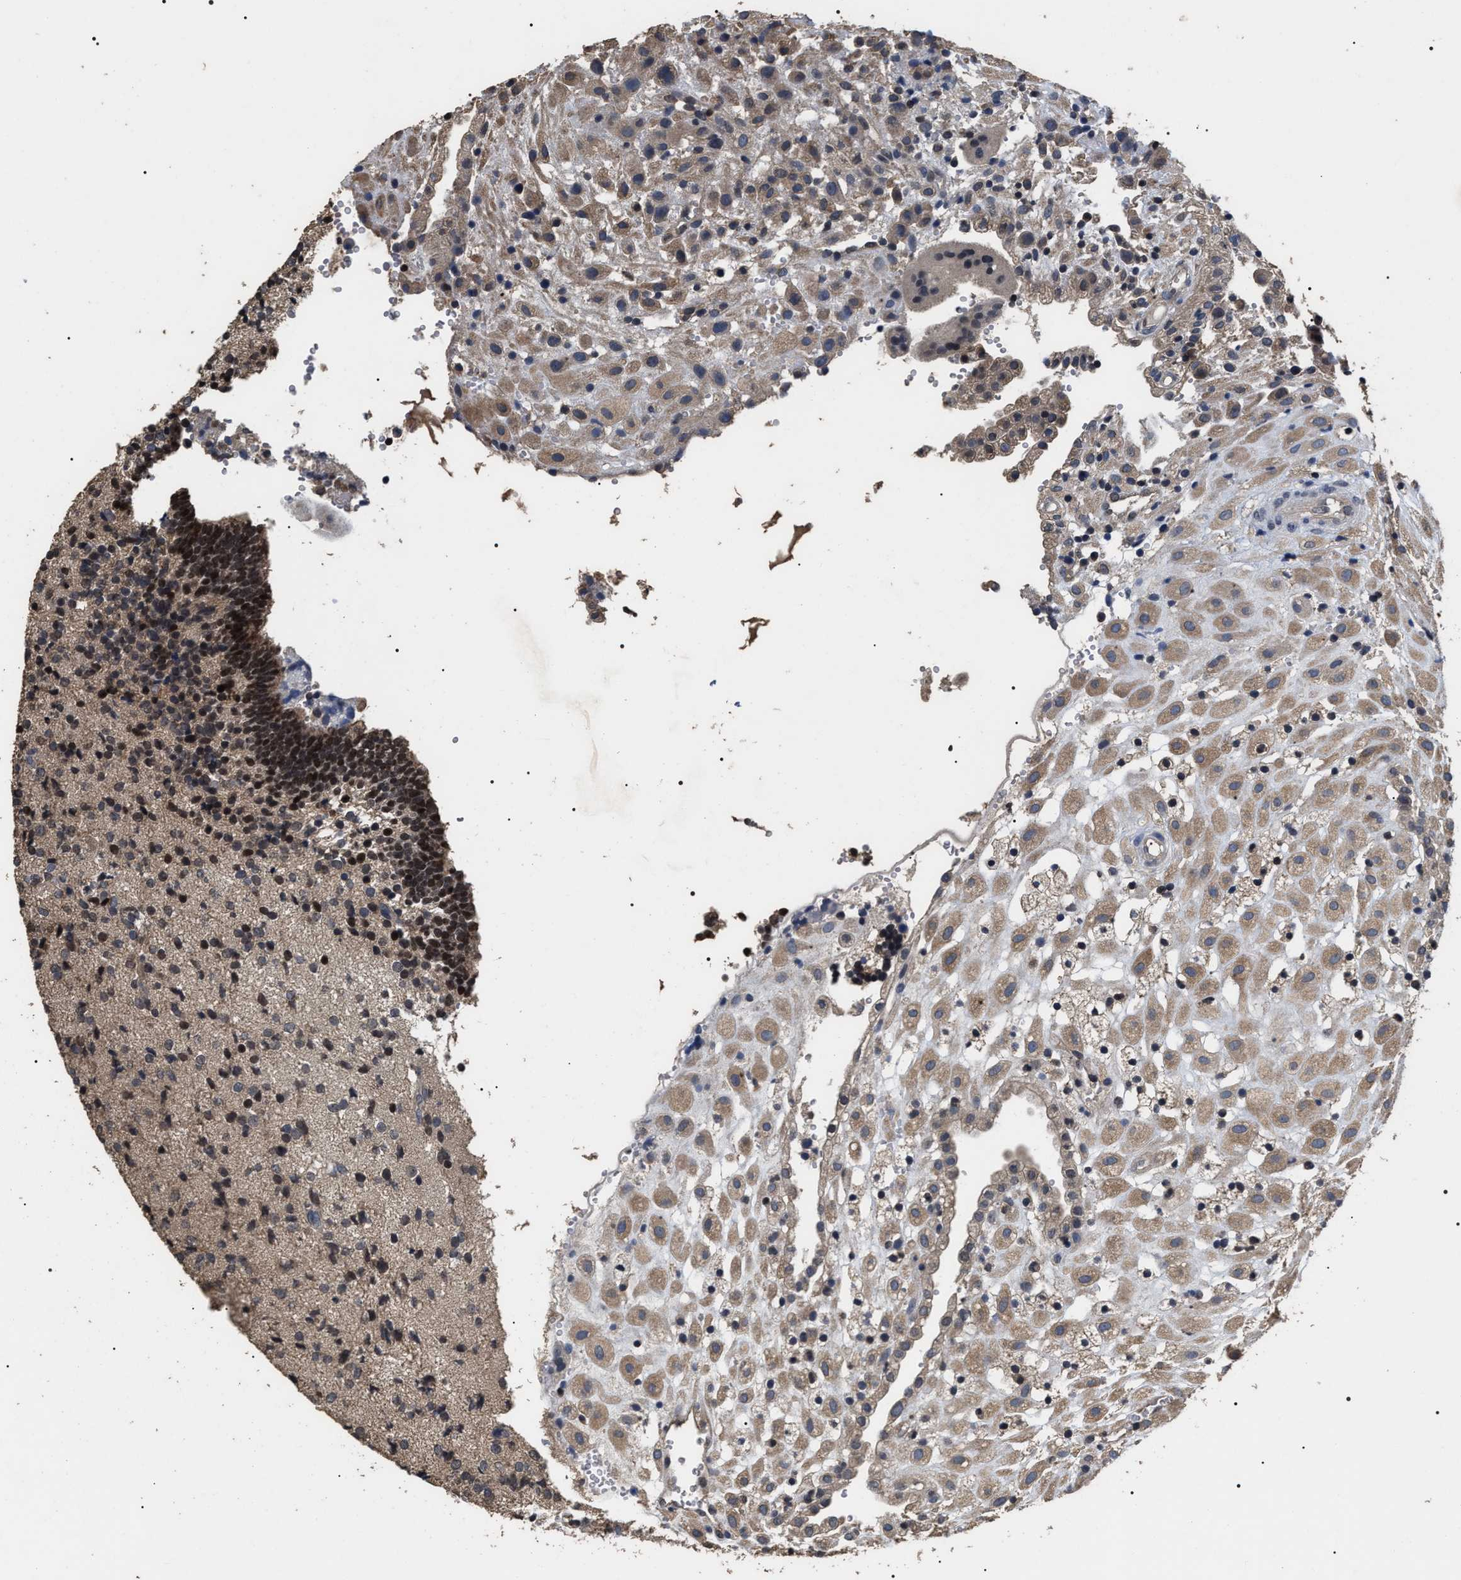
{"staining": {"intensity": "moderate", "quantity": ">75%", "location": "cytoplasmic/membranous"}, "tissue": "placenta", "cell_type": "Decidual cells", "image_type": "normal", "snomed": [{"axis": "morphology", "description": "Normal tissue, NOS"}, {"axis": "topography", "description": "Placenta"}], "caption": "This image exhibits unremarkable placenta stained with IHC to label a protein in brown. The cytoplasmic/membranous of decidual cells show moderate positivity for the protein. Nuclei are counter-stained blue.", "gene": "UPF3A", "patient": {"sex": "female", "age": 18}}